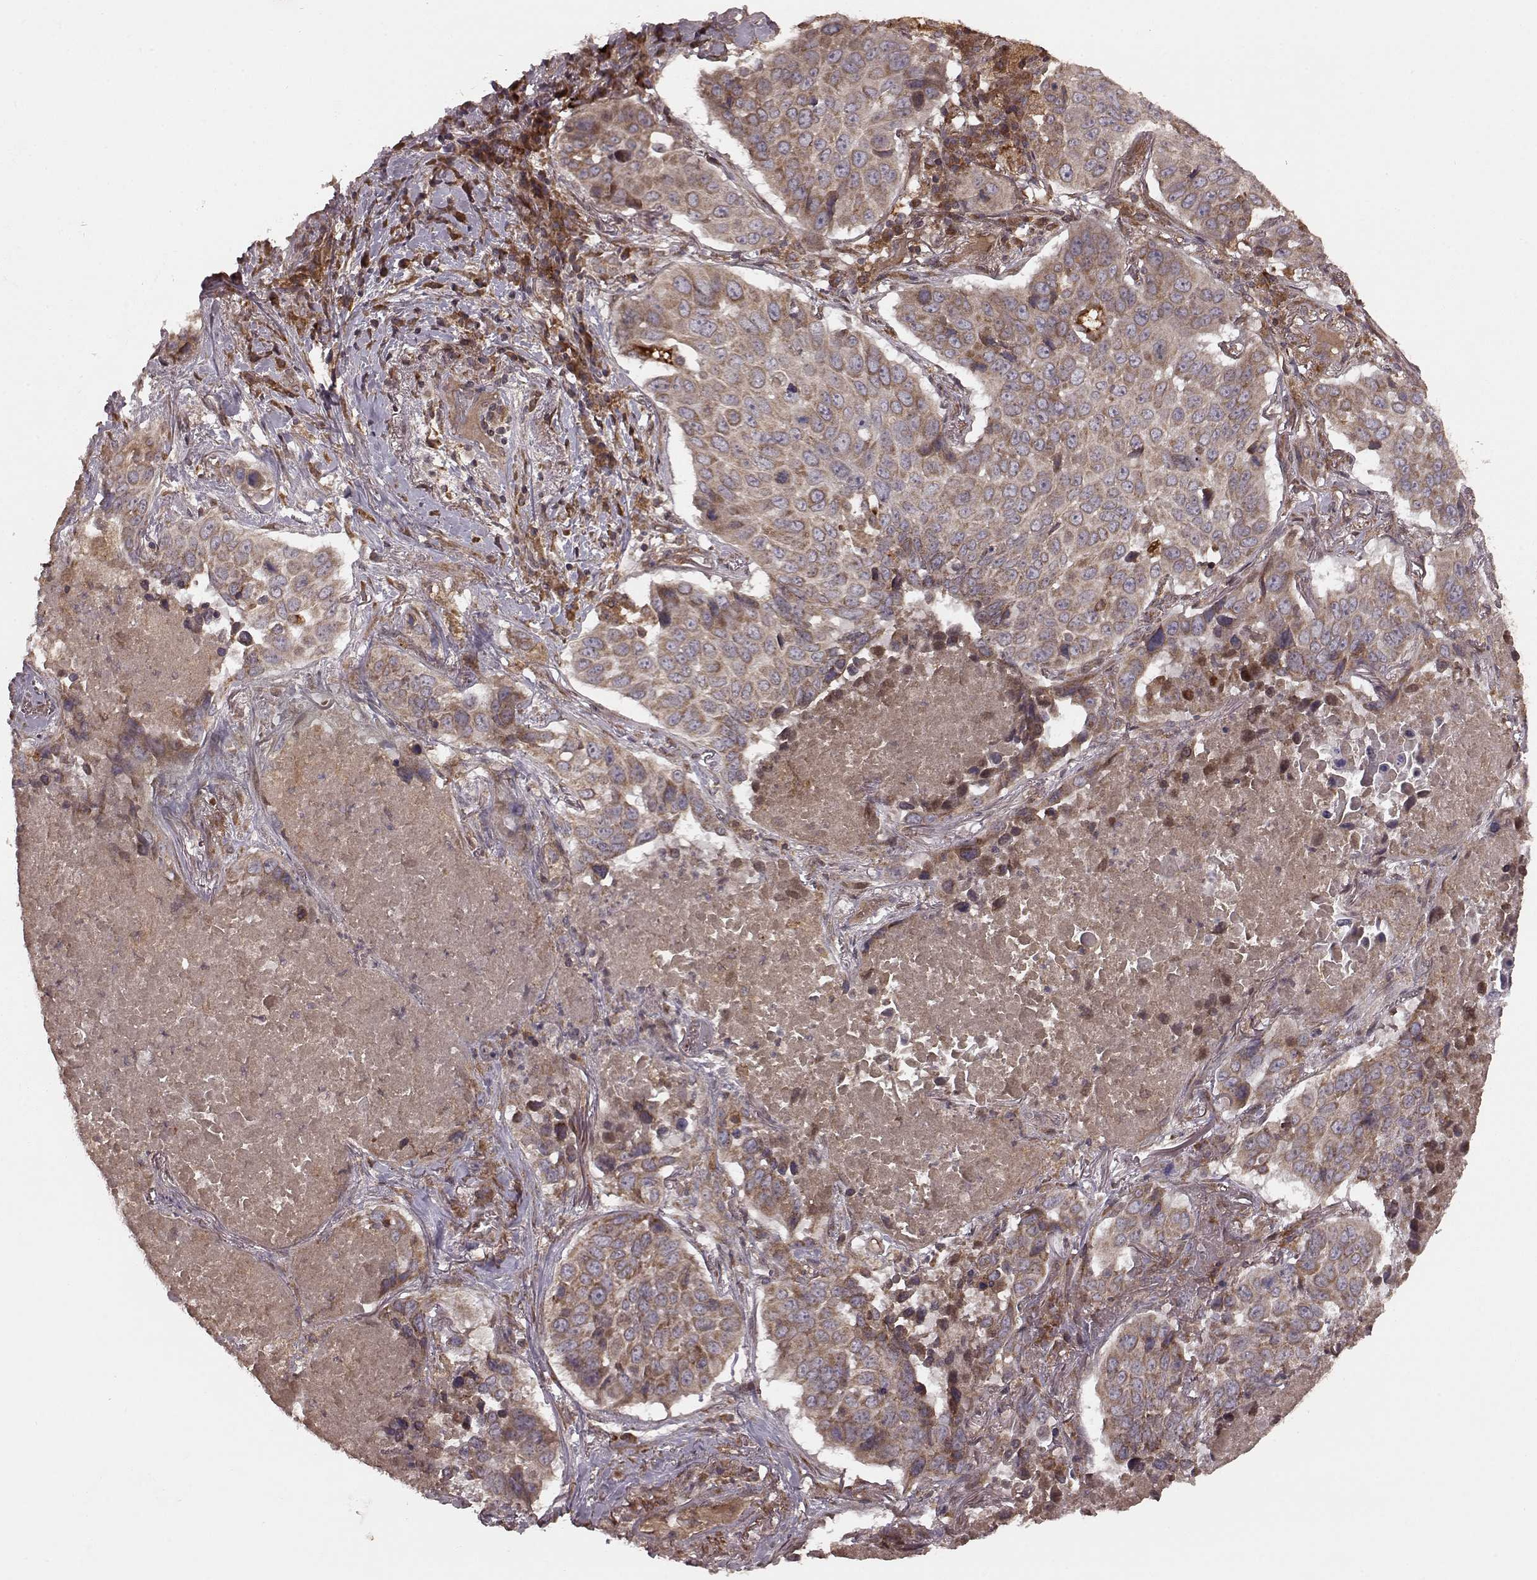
{"staining": {"intensity": "moderate", "quantity": ">75%", "location": "cytoplasmic/membranous"}, "tissue": "lung cancer", "cell_type": "Tumor cells", "image_type": "cancer", "snomed": [{"axis": "morphology", "description": "Normal tissue, NOS"}, {"axis": "morphology", "description": "Squamous cell carcinoma, NOS"}, {"axis": "topography", "description": "Bronchus"}, {"axis": "topography", "description": "Lung"}], "caption": "High-power microscopy captured an IHC image of lung cancer (squamous cell carcinoma), revealing moderate cytoplasmic/membranous staining in approximately >75% of tumor cells.", "gene": "AGPAT1", "patient": {"sex": "male", "age": 64}}